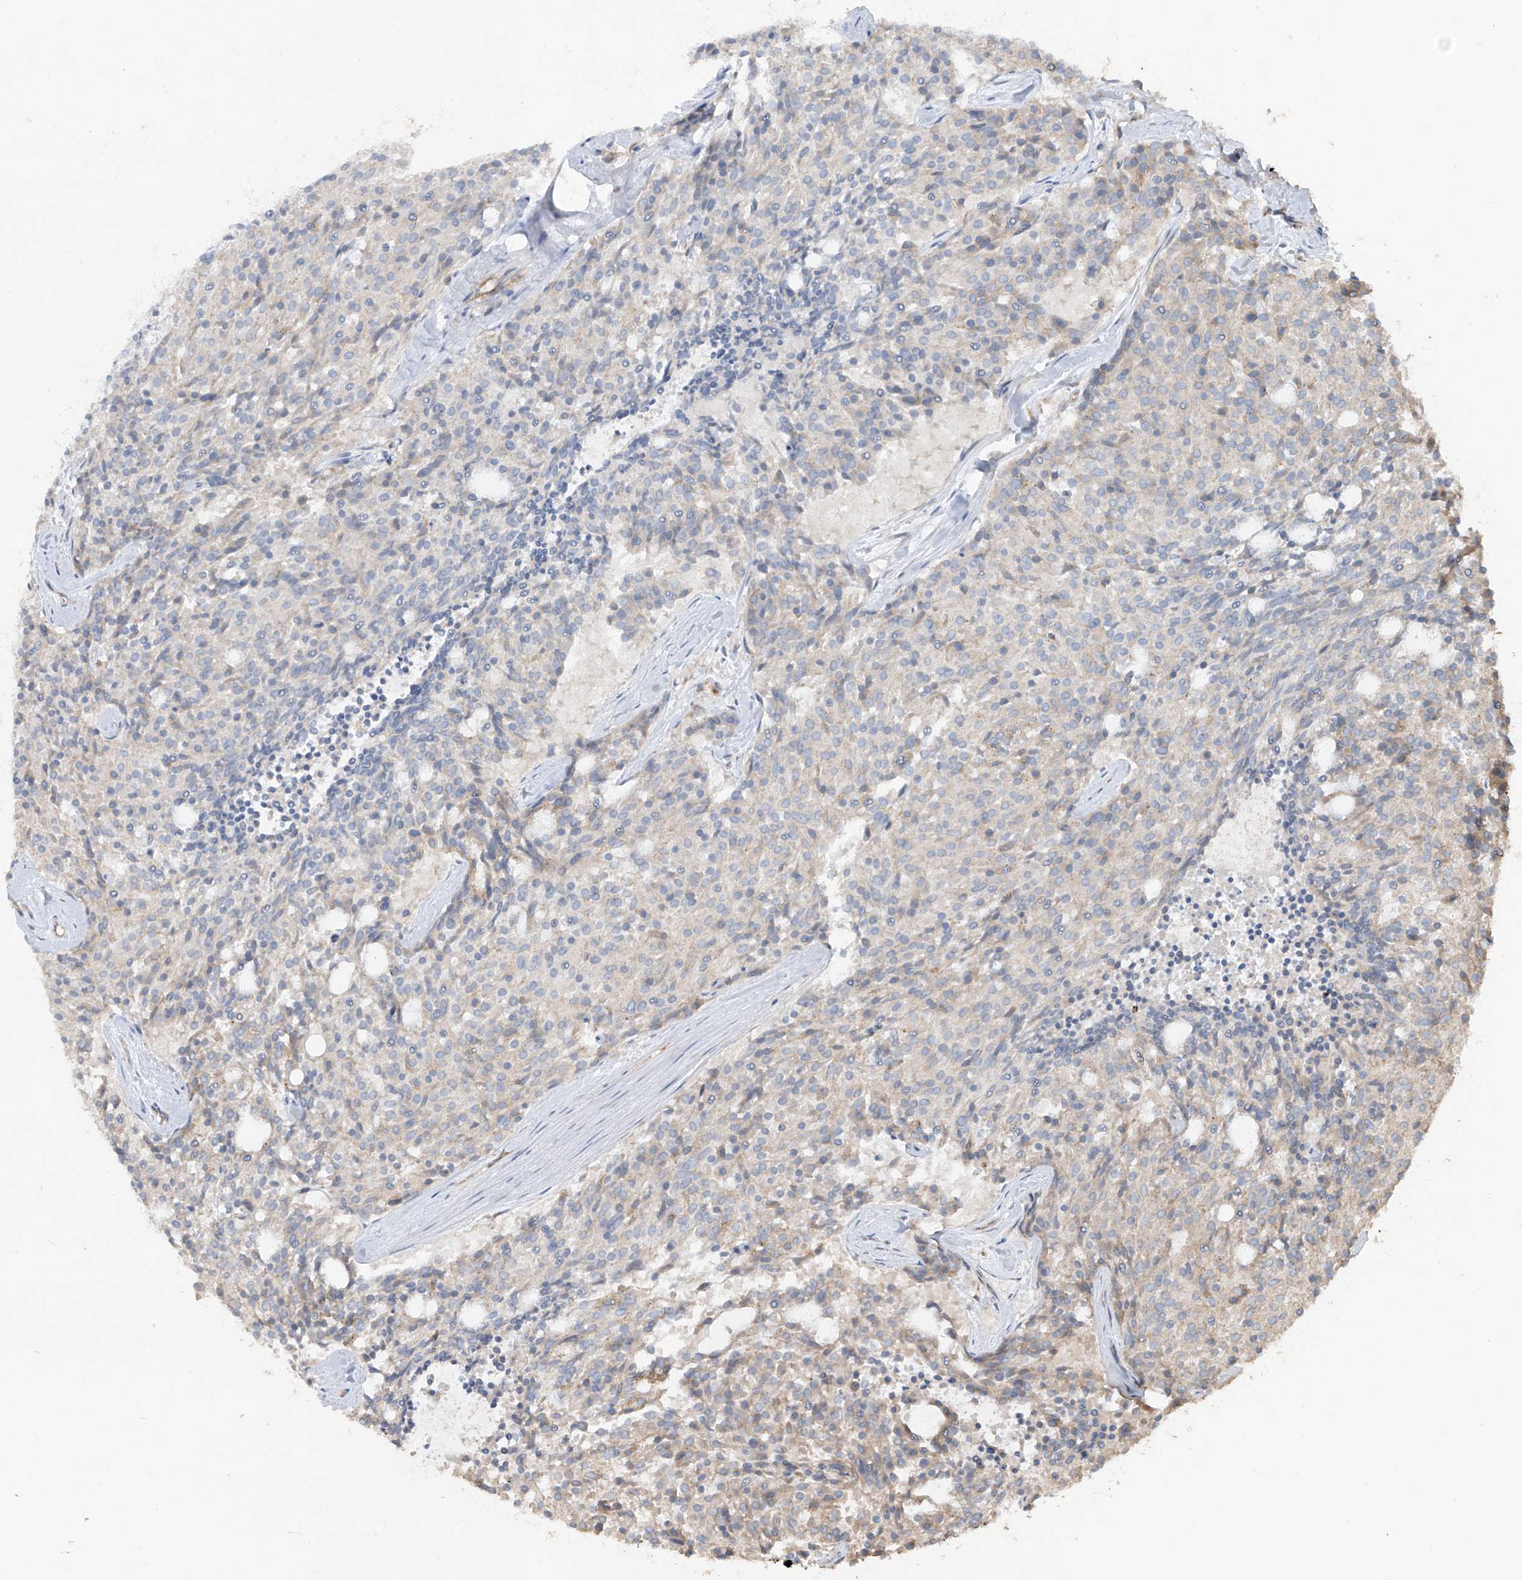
{"staining": {"intensity": "negative", "quantity": "none", "location": "none"}, "tissue": "carcinoid", "cell_type": "Tumor cells", "image_type": "cancer", "snomed": [{"axis": "morphology", "description": "Carcinoid, malignant, NOS"}, {"axis": "topography", "description": "Pancreas"}], "caption": "Immunohistochemistry histopathology image of neoplastic tissue: human carcinoid stained with DAB (3,3'-diaminobenzidine) shows no significant protein staining in tumor cells.", "gene": "ABTB1", "patient": {"sex": "female", "age": 54}}